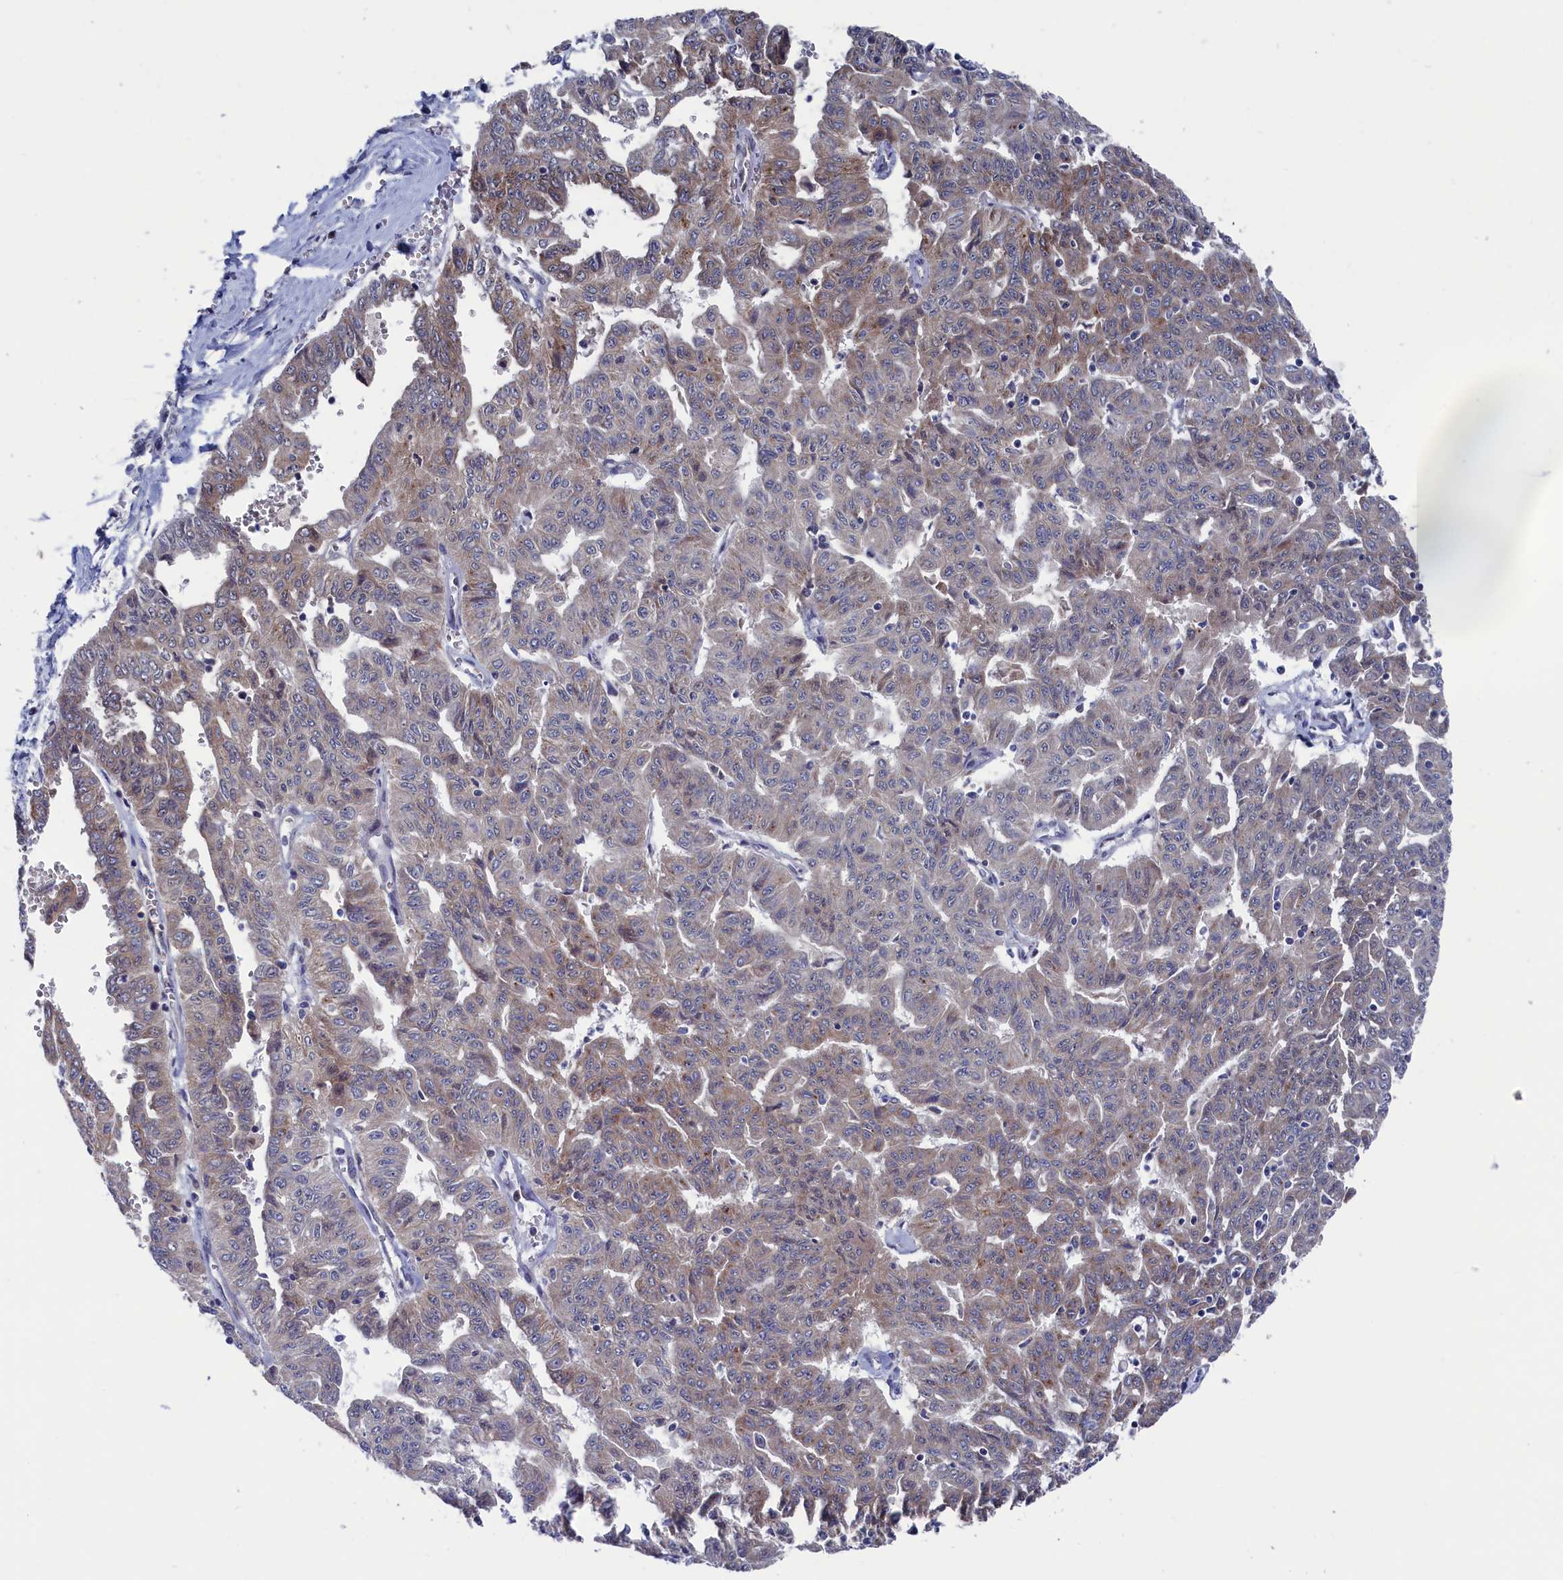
{"staining": {"intensity": "weak", "quantity": ">75%", "location": "cytoplasmic/membranous"}, "tissue": "liver cancer", "cell_type": "Tumor cells", "image_type": "cancer", "snomed": [{"axis": "morphology", "description": "Cholangiocarcinoma"}, {"axis": "topography", "description": "Liver"}], "caption": "DAB immunohistochemical staining of liver cancer (cholangiocarcinoma) displays weak cytoplasmic/membranous protein staining in approximately >75% of tumor cells.", "gene": "SPATA13", "patient": {"sex": "female", "age": 77}}